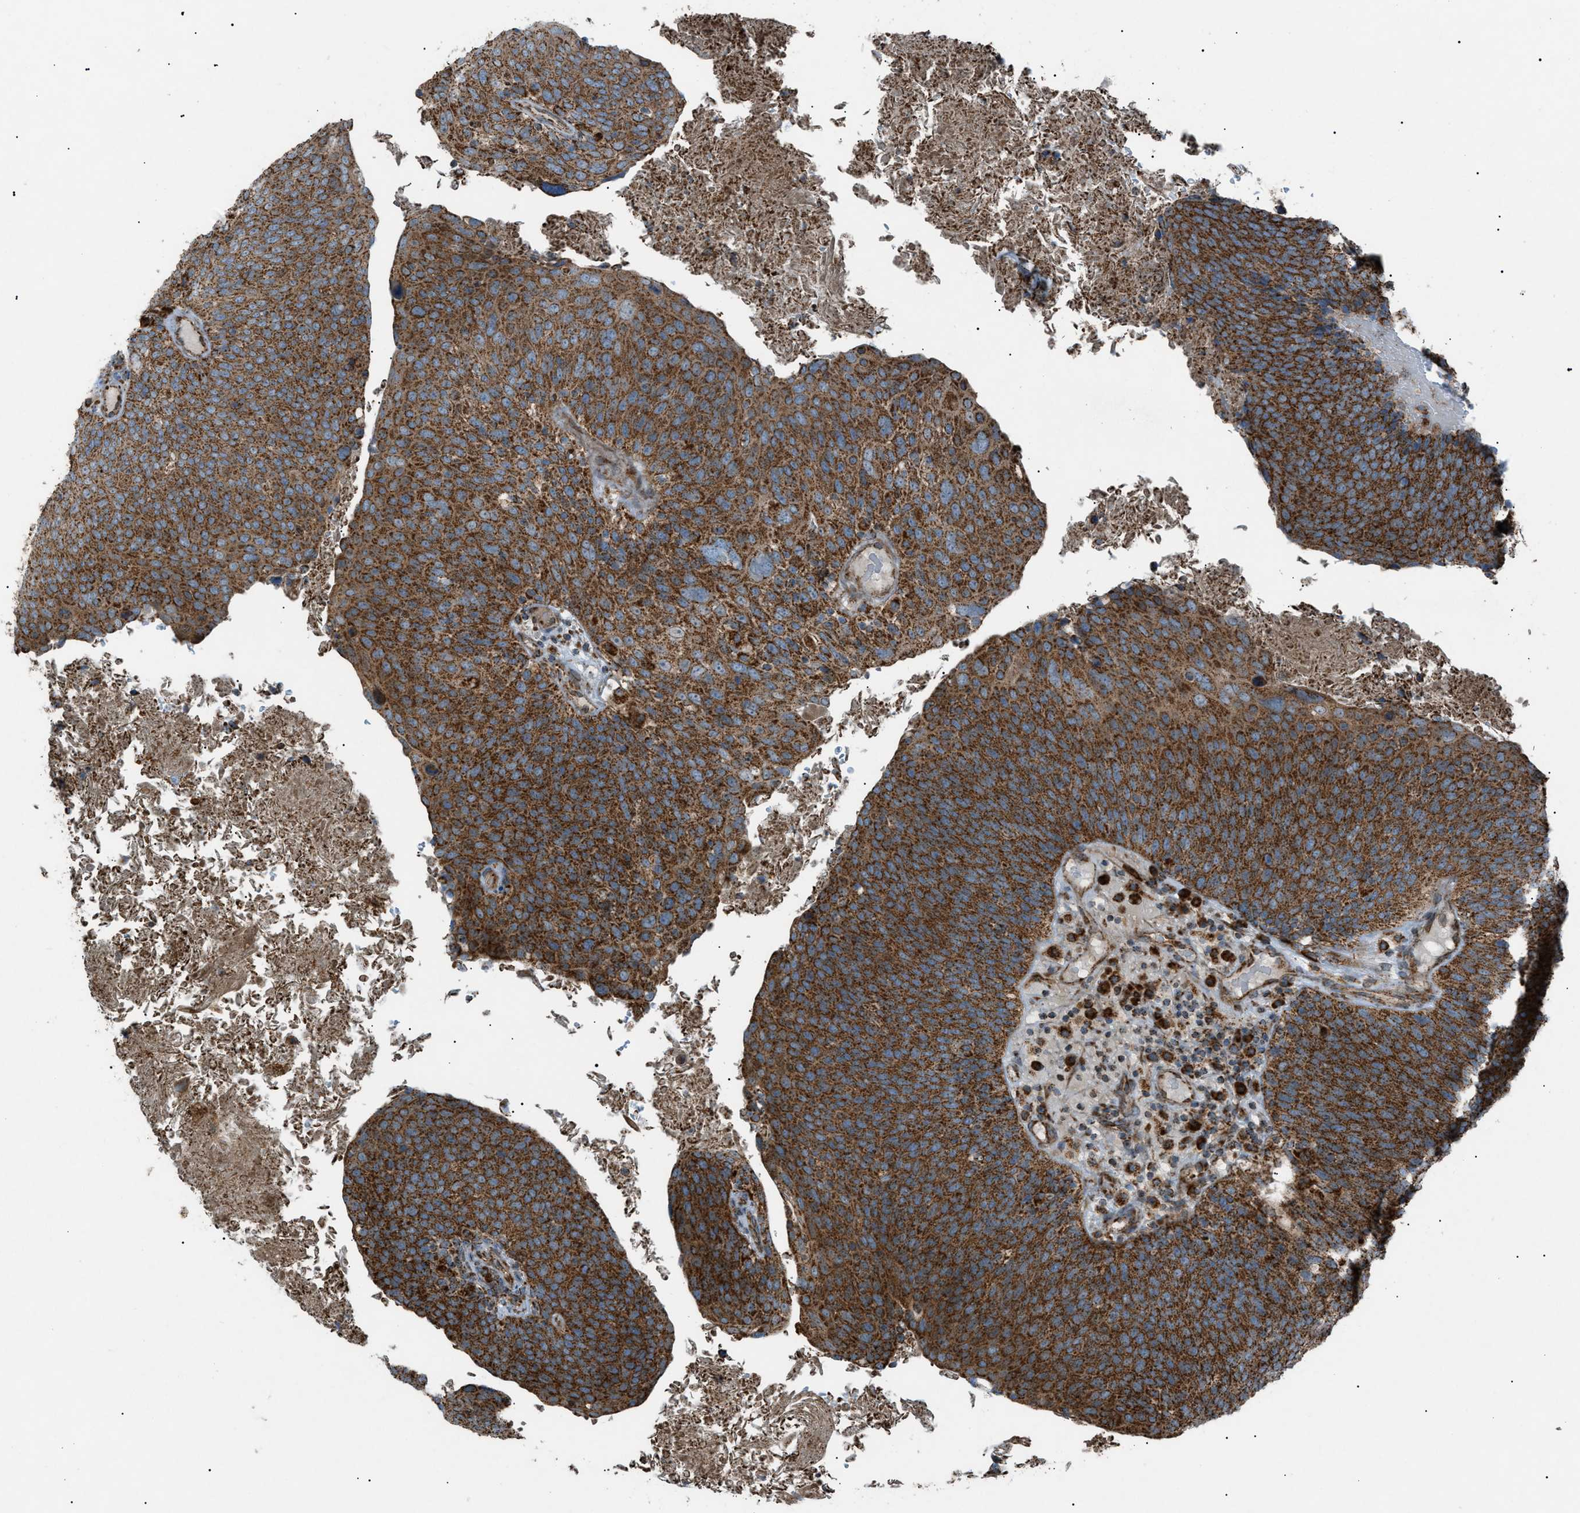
{"staining": {"intensity": "strong", "quantity": ">75%", "location": "cytoplasmic/membranous"}, "tissue": "head and neck cancer", "cell_type": "Tumor cells", "image_type": "cancer", "snomed": [{"axis": "morphology", "description": "Squamous cell carcinoma, NOS"}, {"axis": "morphology", "description": "Squamous cell carcinoma, metastatic, NOS"}, {"axis": "topography", "description": "Lymph node"}, {"axis": "topography", "description": "Head-Neck"}], "caption": "Human head and neck cancer (squamous cell carcinoma) stained with a protein marker shows strong staining in tumor cells.", "gene": "C1GALT1C1", "patient": {"sex": "male", "age": 62}}